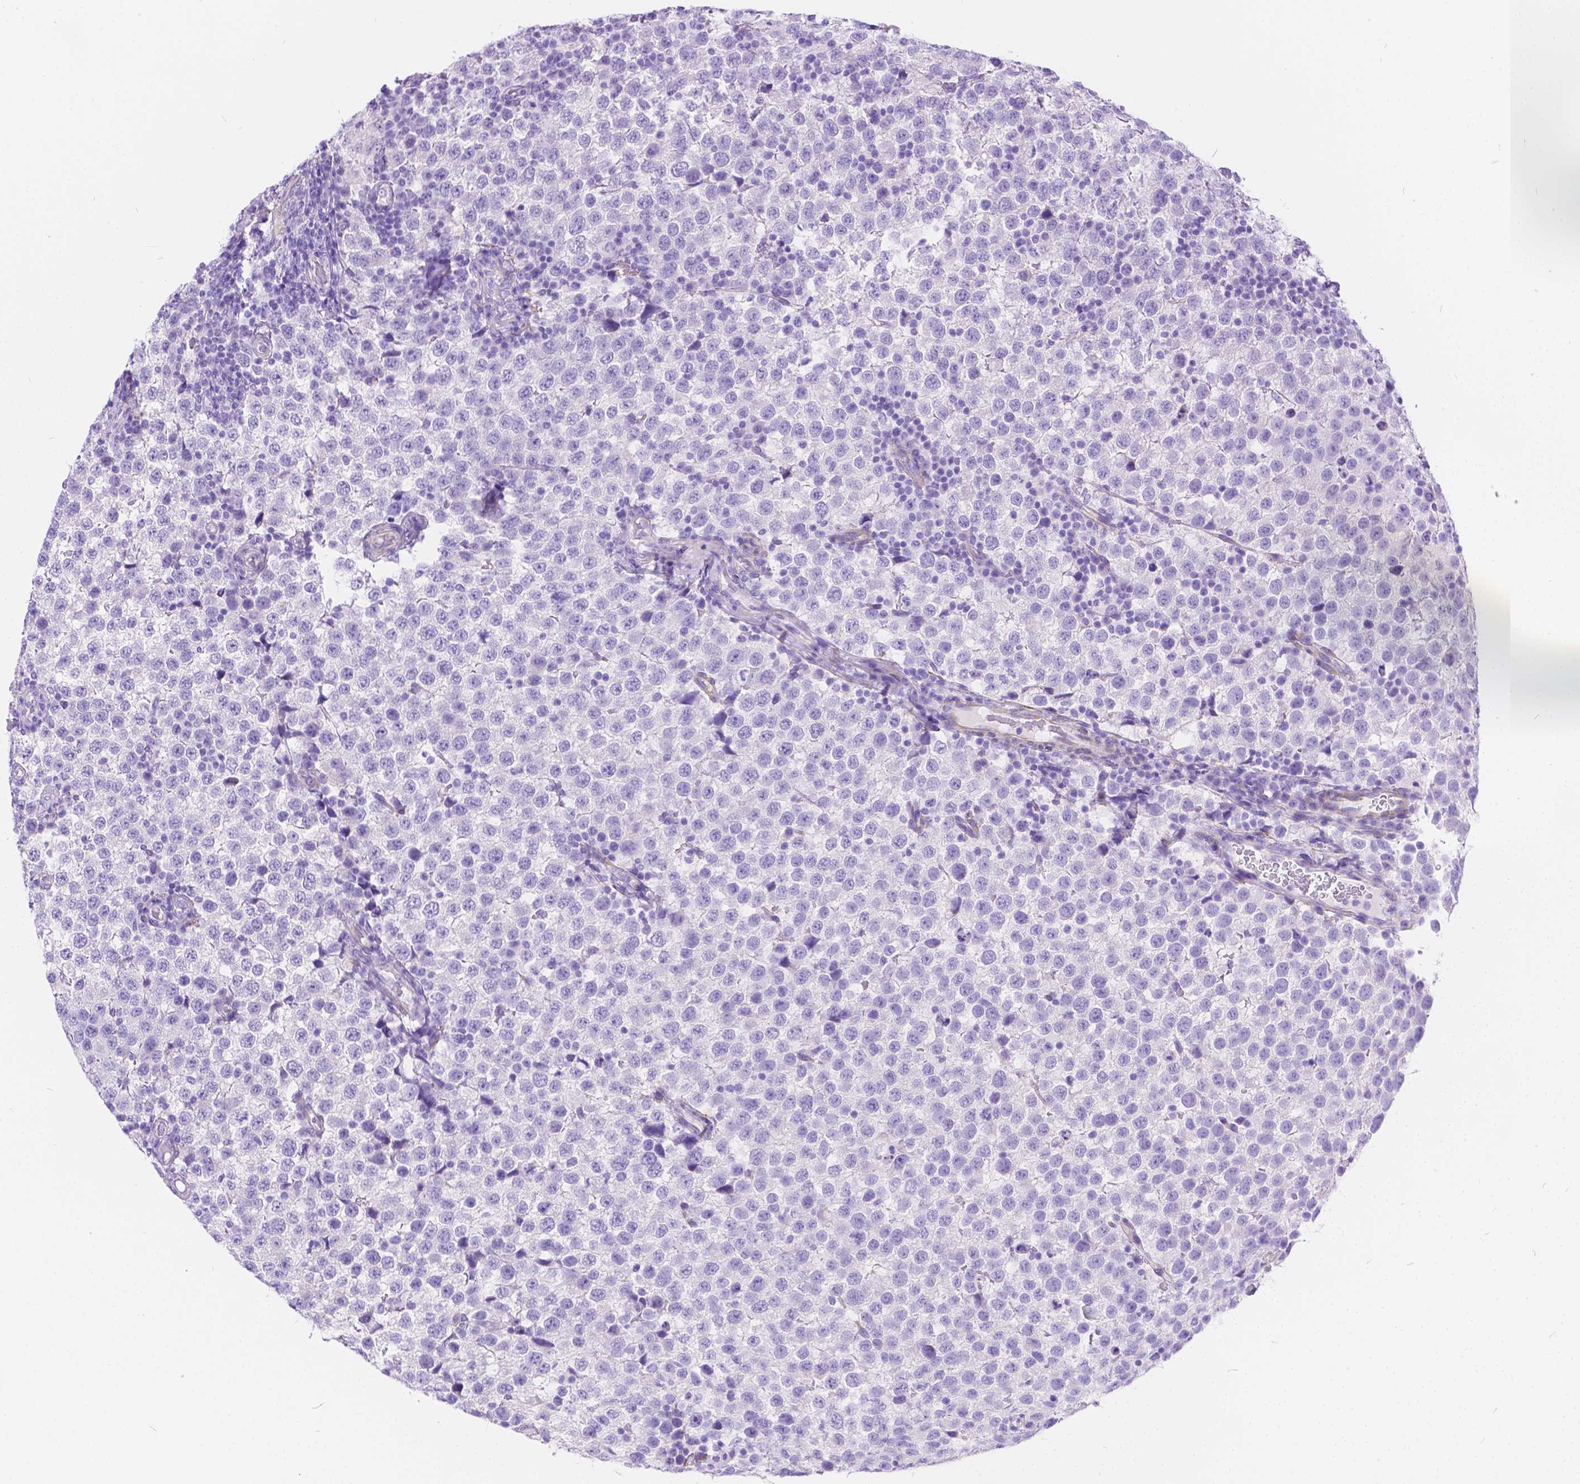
{"staining": {"intensity": "negative", "quantity": "none", "location": "none"}, "tissue": "testis cancer", "cell_type": "Tumor cells", "image_type": "cancer", "snomed": [{"axis": "morphology", "description": "Seminoma, NOS"}, {"axis": "topography", "description": "Testis"}], "caption": "Protein analysis of testis seminoma reveals no significant expression in tumor cells.", "gene": "CHRM1", "patient": {"sex": "male", "age": 34}}